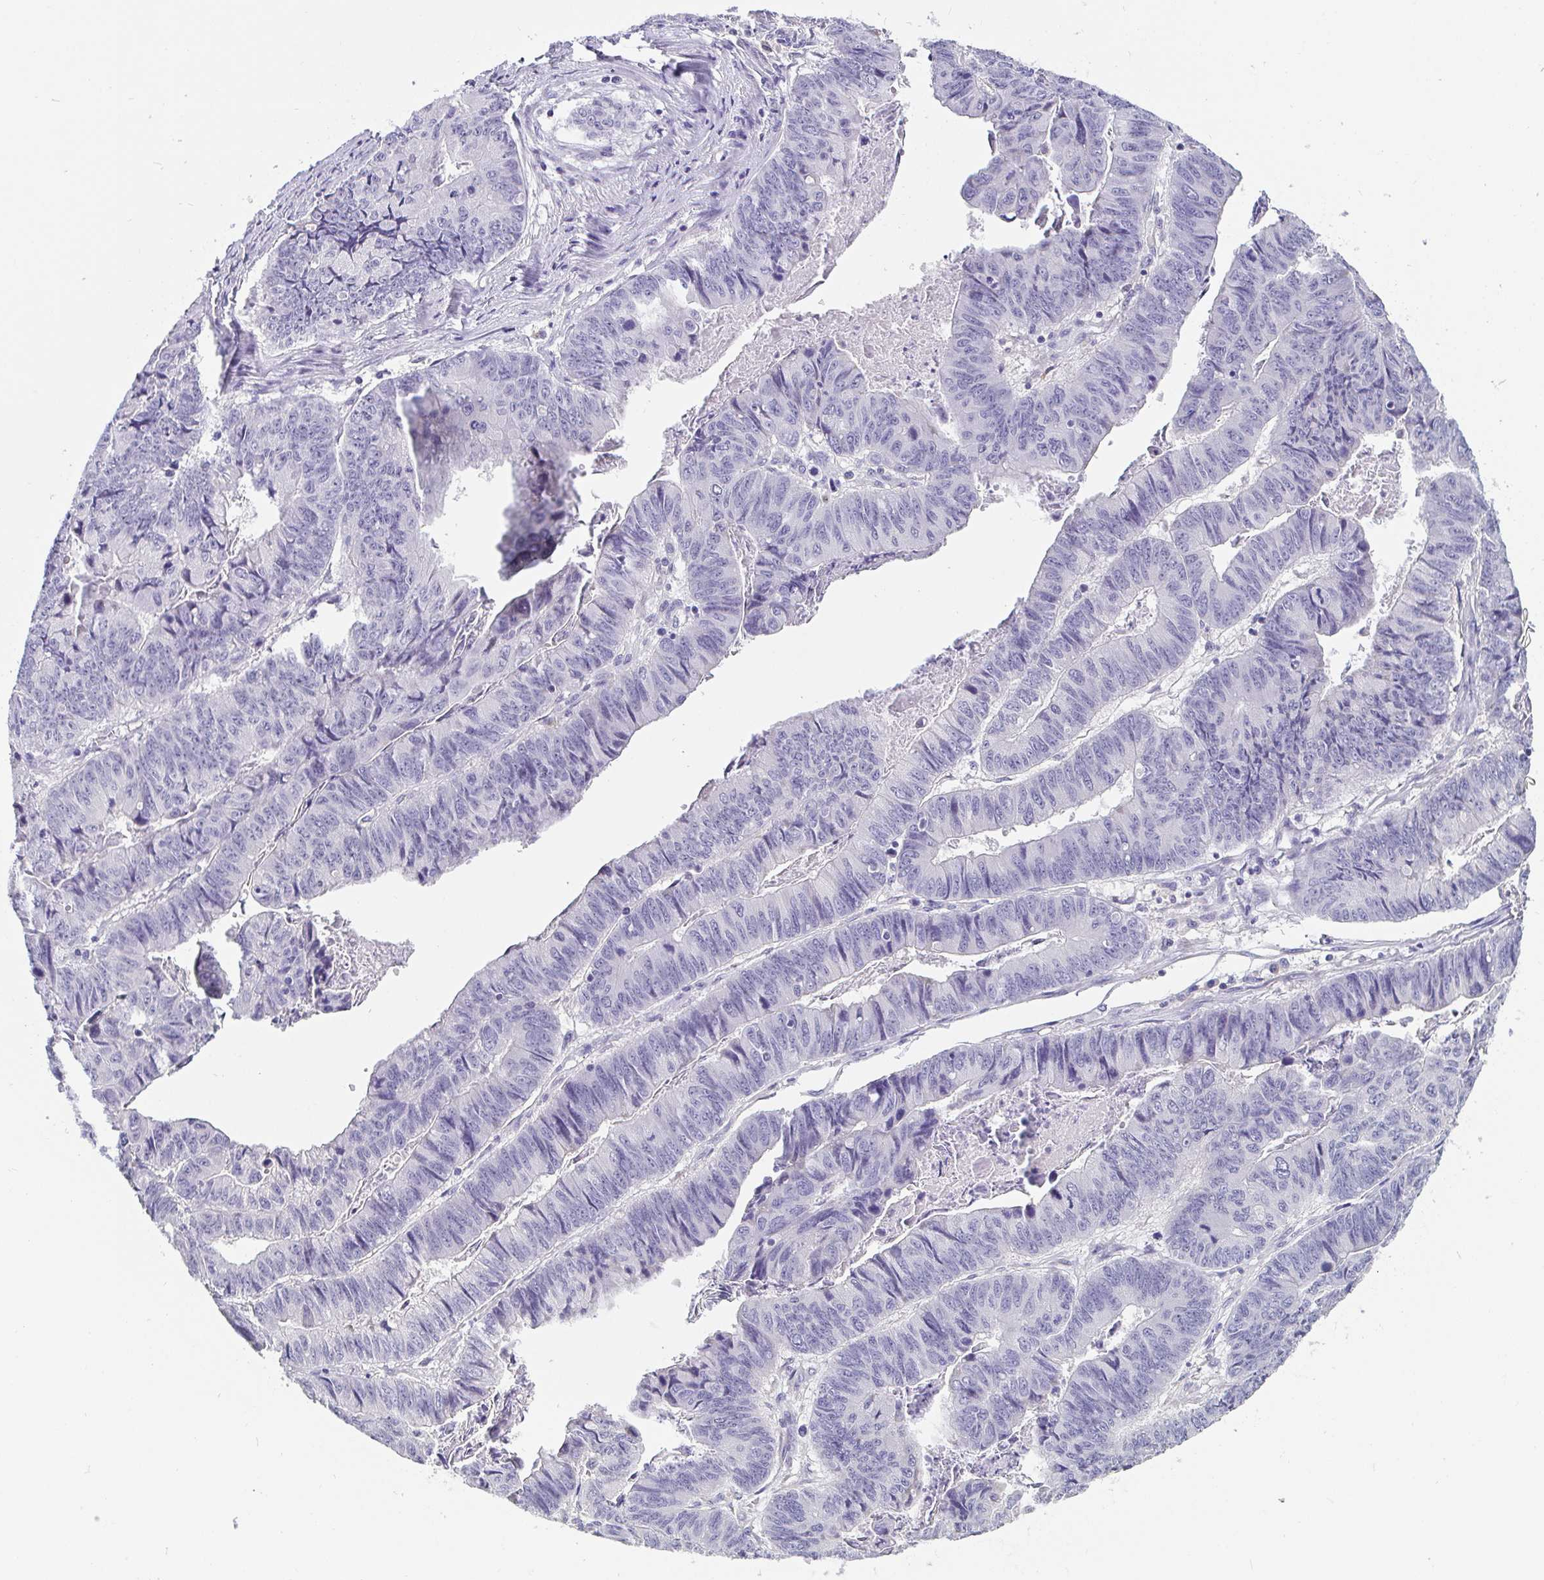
{"staining": {"intensity": "negative", "quantity": "none", "location": "none"}, "tissue": "stomach cancer", "cell_type": "Tumor cells", "image_type": "cancer", "snomed": [{"axis": "morphology", "description": "Adenocarcinoma, NOS"}, {"axis": "topography", "description": "Stomach, lower"}], "caption": "Micrograph shows no significant protein staining in tumor cells of stomach cancer. (DAB immunohistochemistry, high magnification).", "gene": "ADAMTS6", "patient": {"sex": "male", "age": 77}}